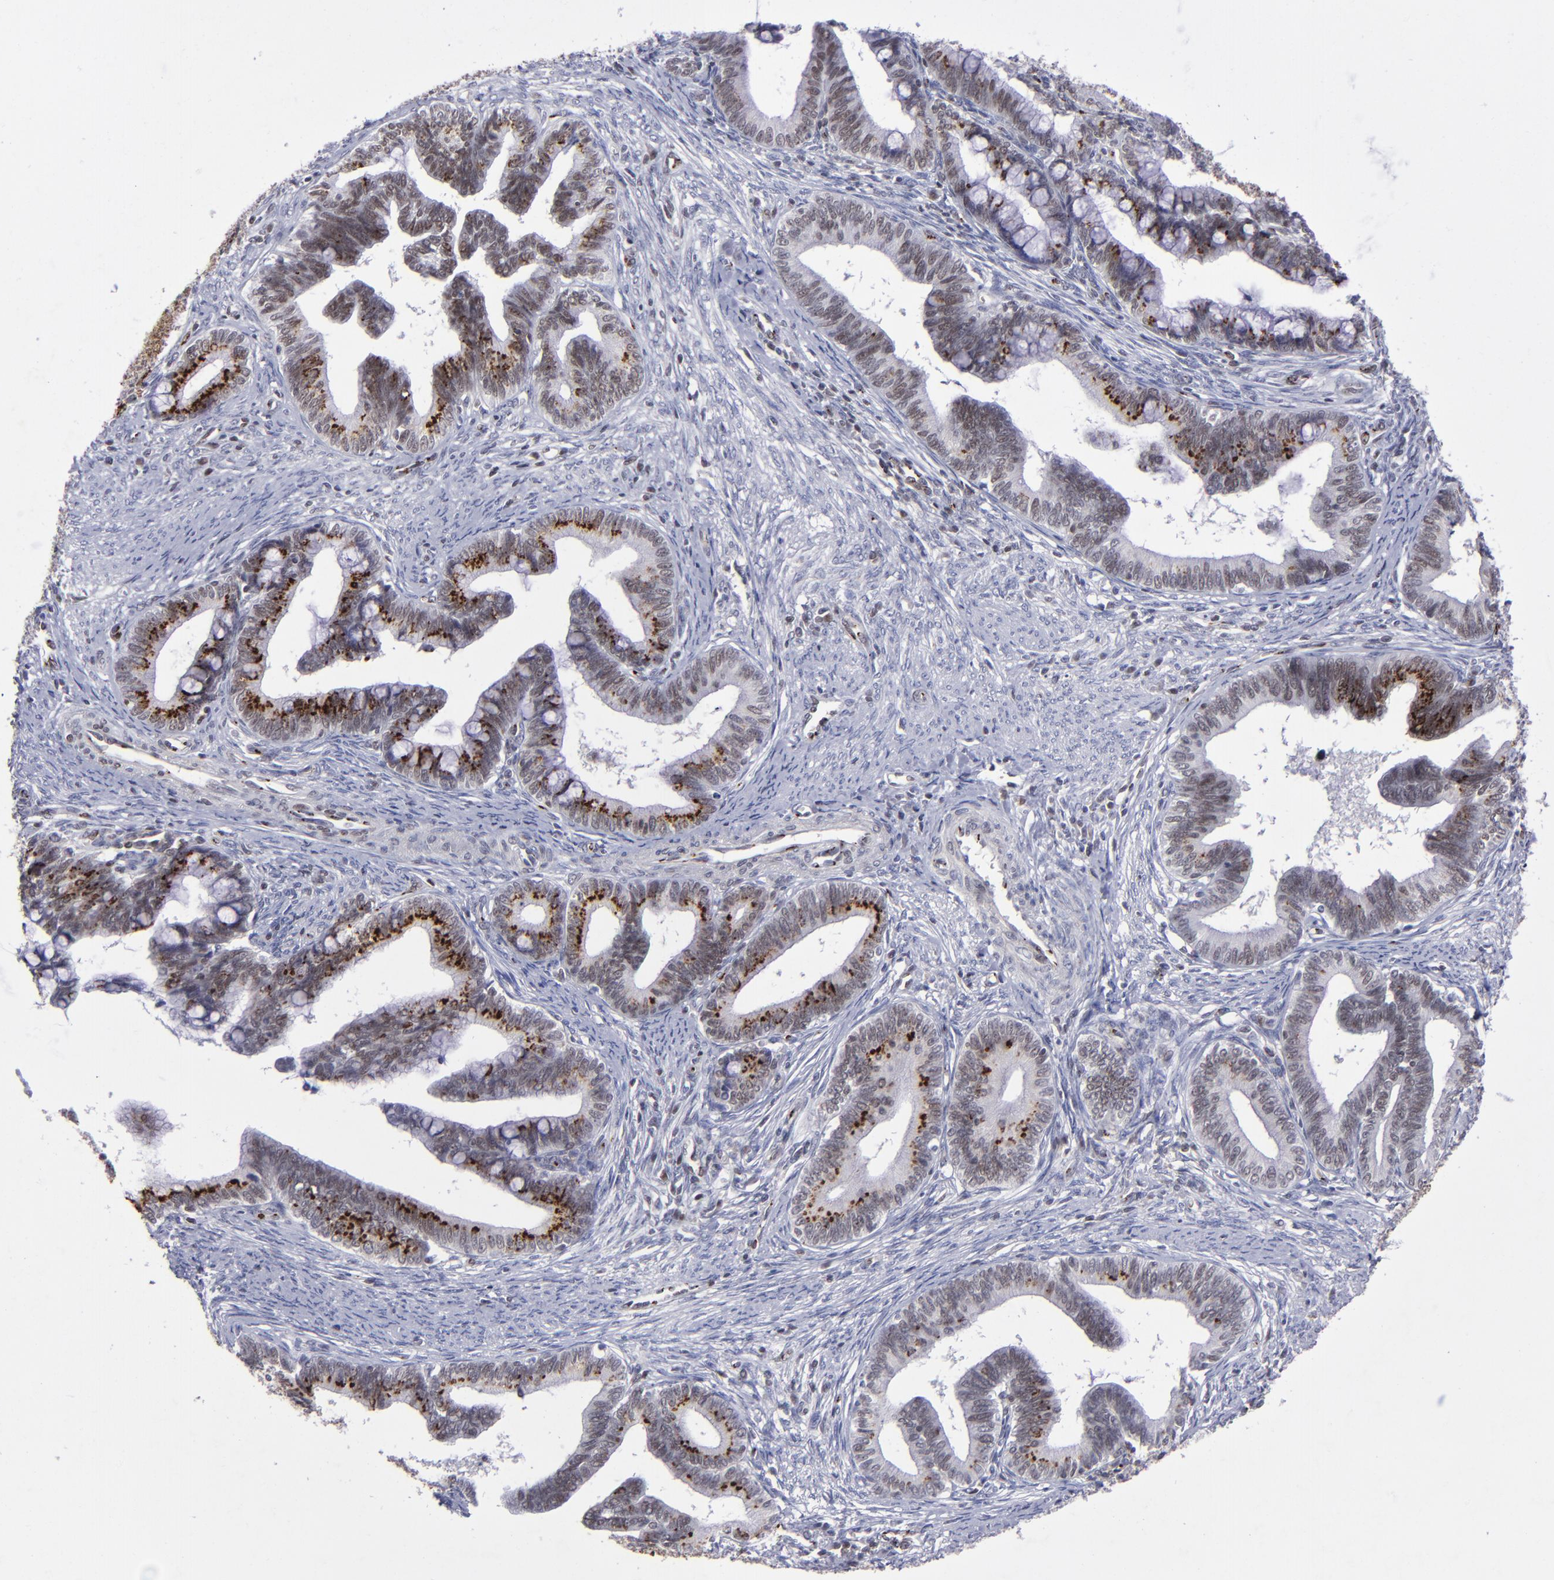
{"staining": {"intensity": "moderate", "quantity": ">75%", "location": "cytoplasmic/membranous"}, "tissue": "cervical cancer", "cell_type": "Tumor cells", "image_type": "cancer", "snomed": [{"axis": "morphology", "description": "Adenocarcinoma, NOS"}, {"axis": "topography", "description": "Cervix"}], "caption": "Cervical cancer (adenocarcinoma) was stained to show a protein in brown. There is medium levels of moderate cytoplasmic/membranous expression in approximately >75% of tumor cells.", "gene": "MGMT", "patient": {"sex": "female", "age": 36}}